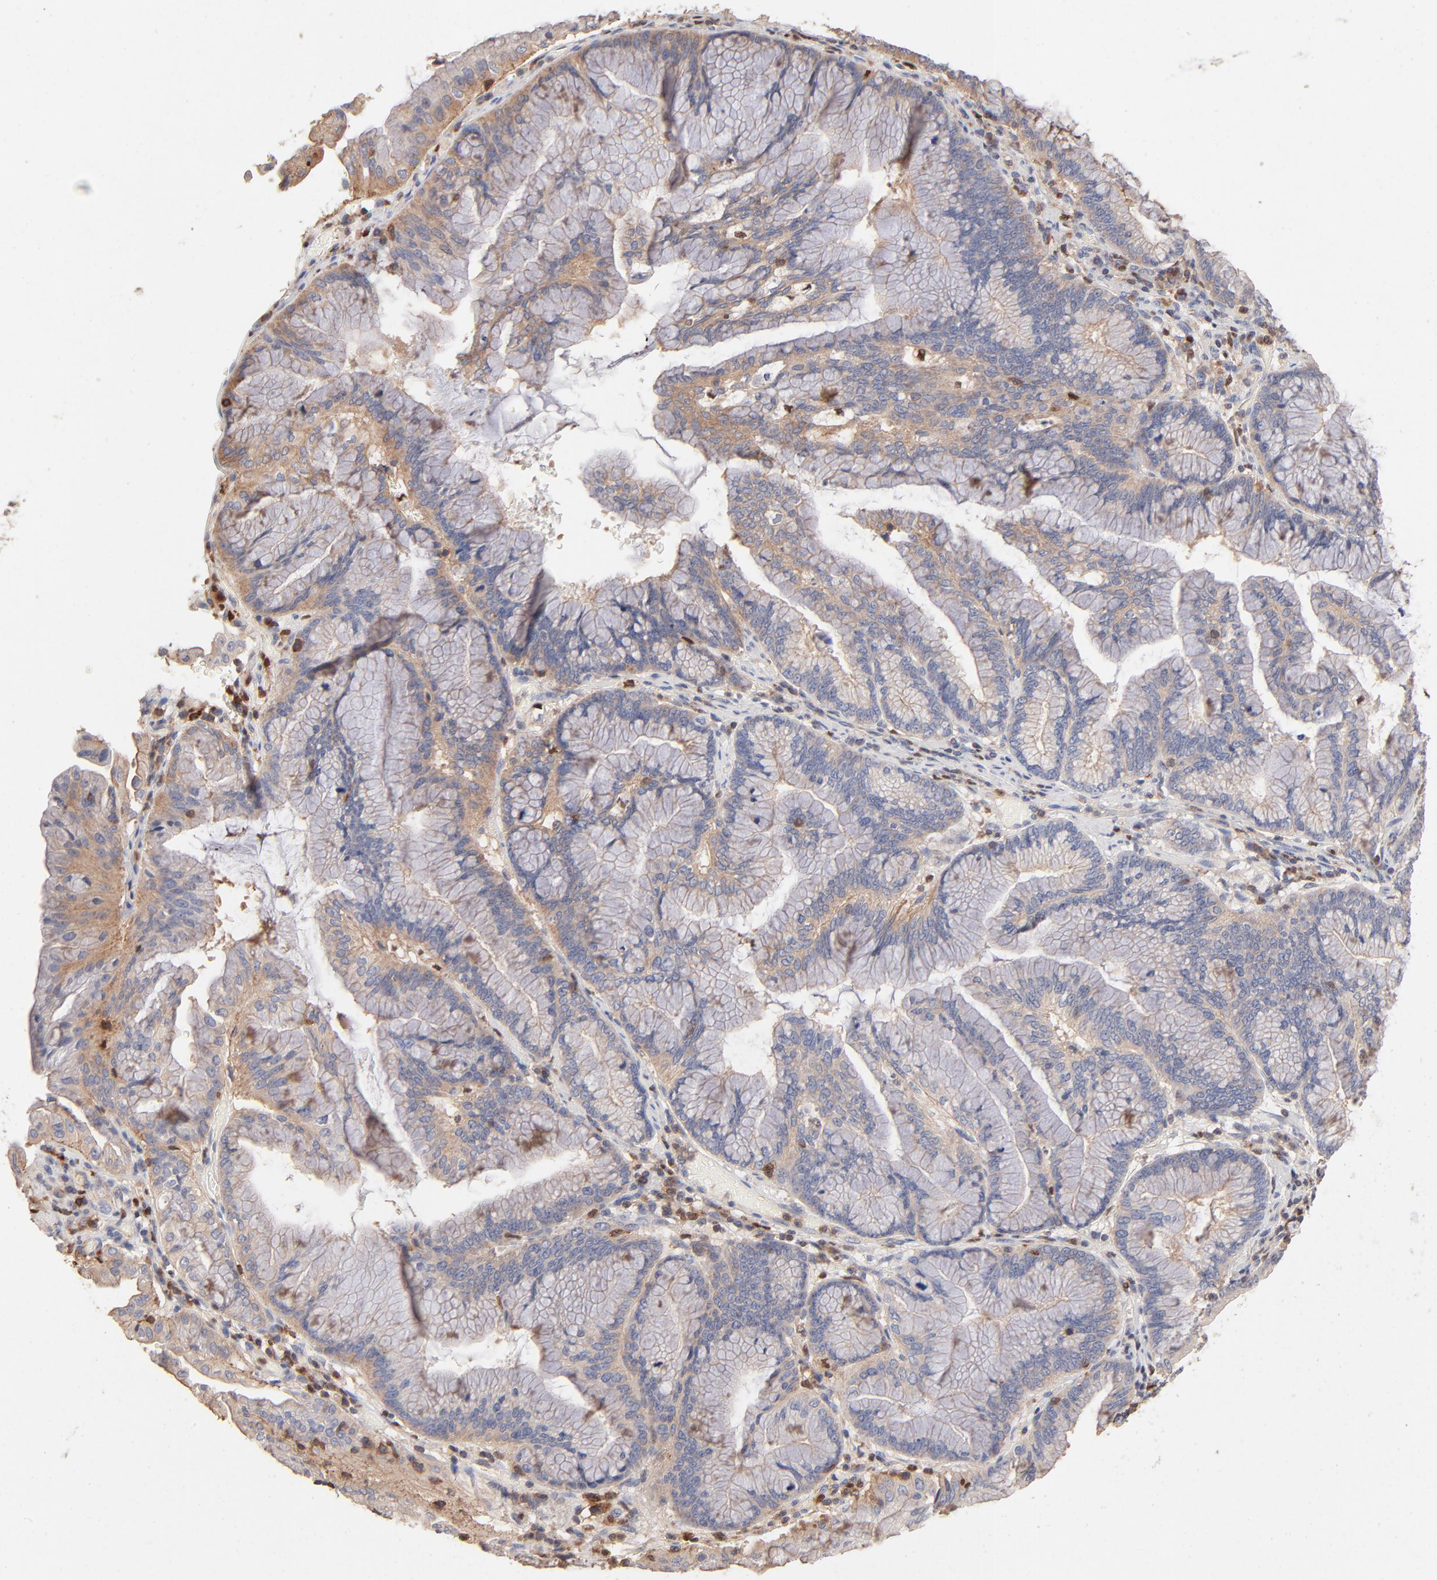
{"staining": {"intensity": "weak", "quantity": "25%-75%", "location": "cytoplasmic/membranous"}, "tissue": "pancreatic cancer", "cell_type": "Tumor cells", "image_type": "cancer", "snomed": [{"axis": "morphology", "description": "Adenocarcinoma, NOS"}, {"axis": "topography", "description": "Pancreas"}], "caption": "This micrograph reveals IHC staining of pancreatic cancer, with low weak cytoplasmic/membranous positivity in approximately 25%-75% of tumor cells.", "gene": "ARHGEF6", "patient": {"sex": "female", "age": 64}}